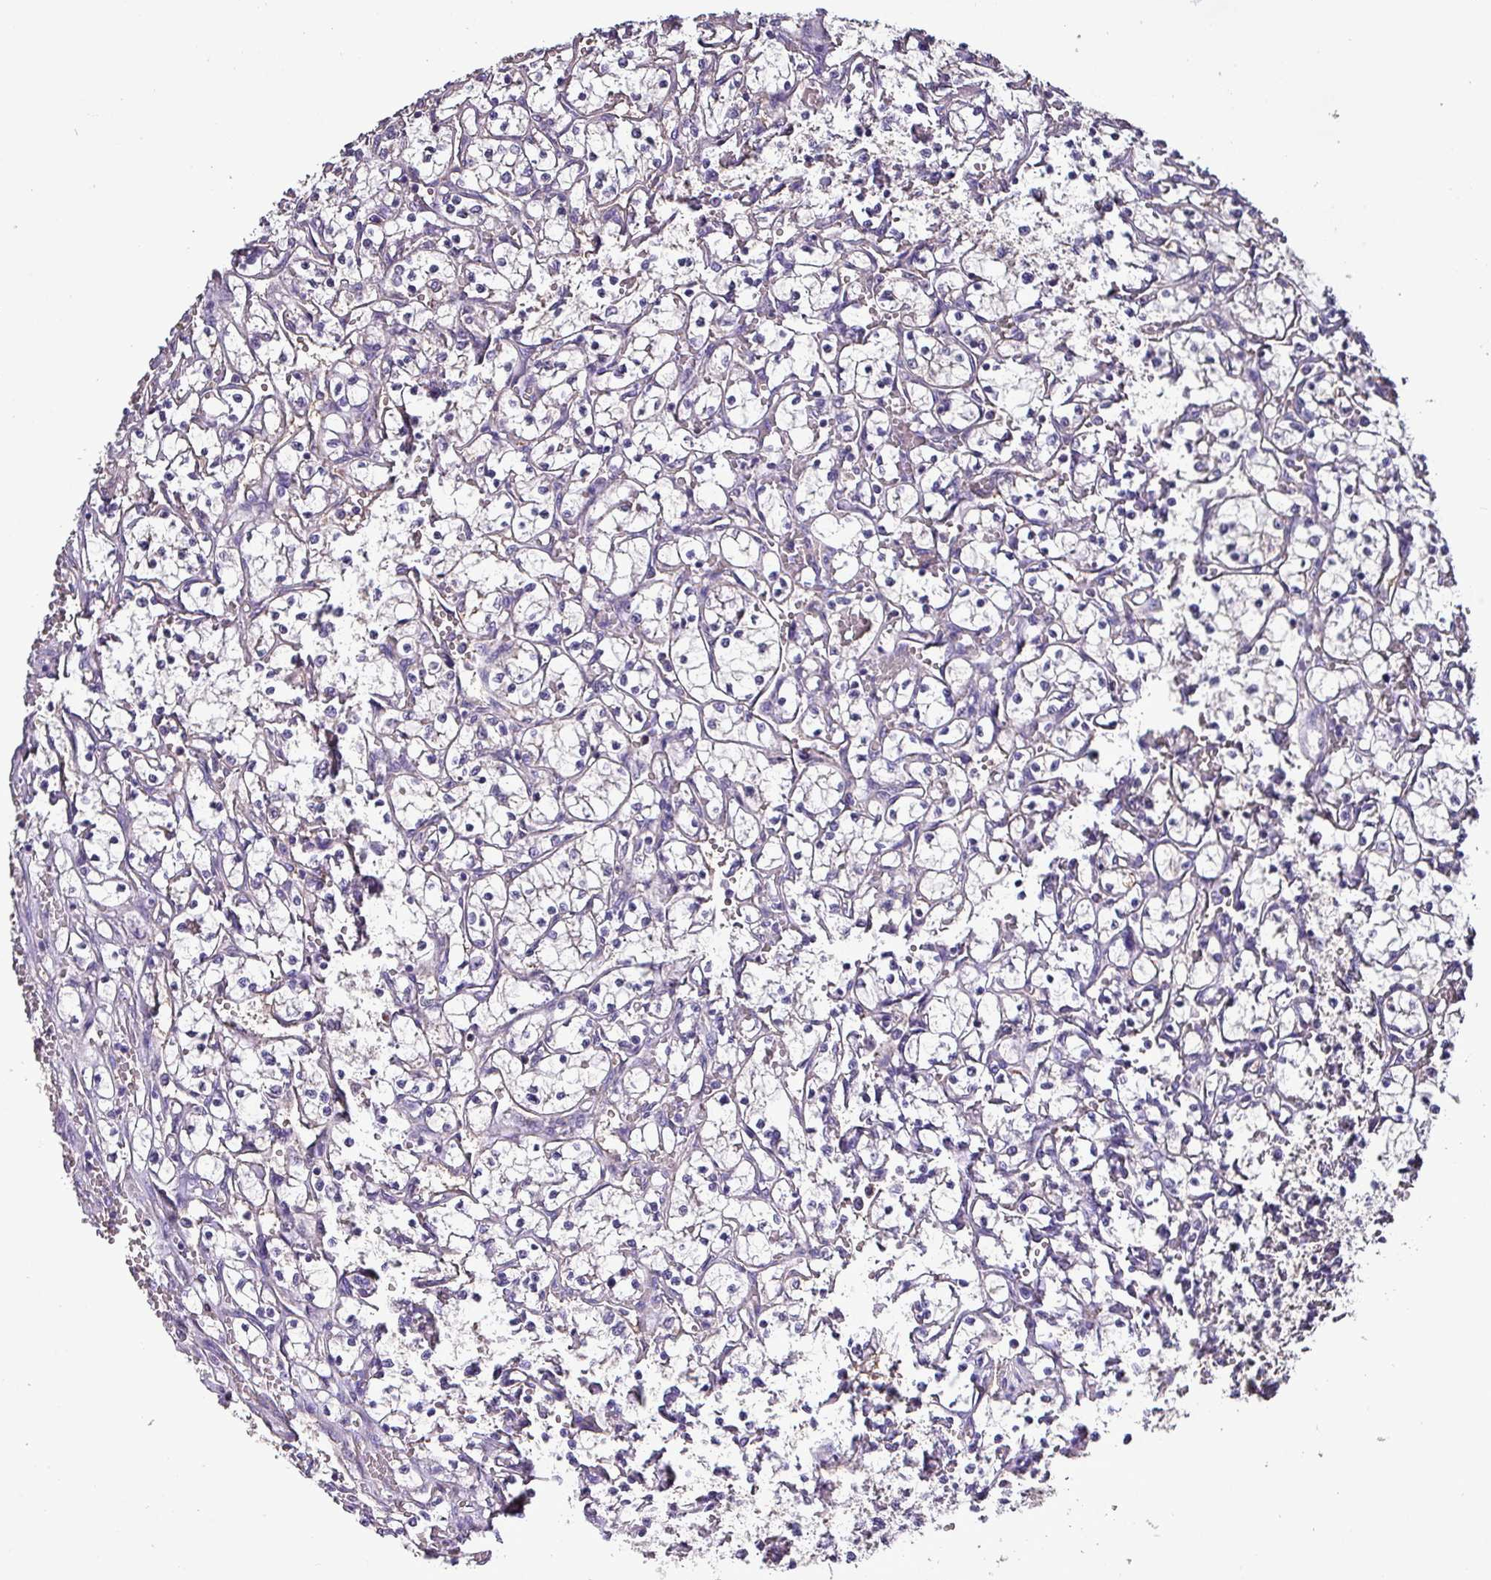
{"staining": {"intensity": "negative", "quantity": "none", "location": "none"}, "tissue": "renal cancer", "cell_type": "Tumor cells", "image_type": "cancer", "snomed": [{"axis": "morphology", "description": "Adenocarcinoma, NOS"}, {"axis": "topography", "description": "Kidney"}], "caption": "A photomicrograph of human renal cancer is negative for staining in tumor cells.", "gene": "HTRA4", "patient": {"sex": "female", "age": 69}}